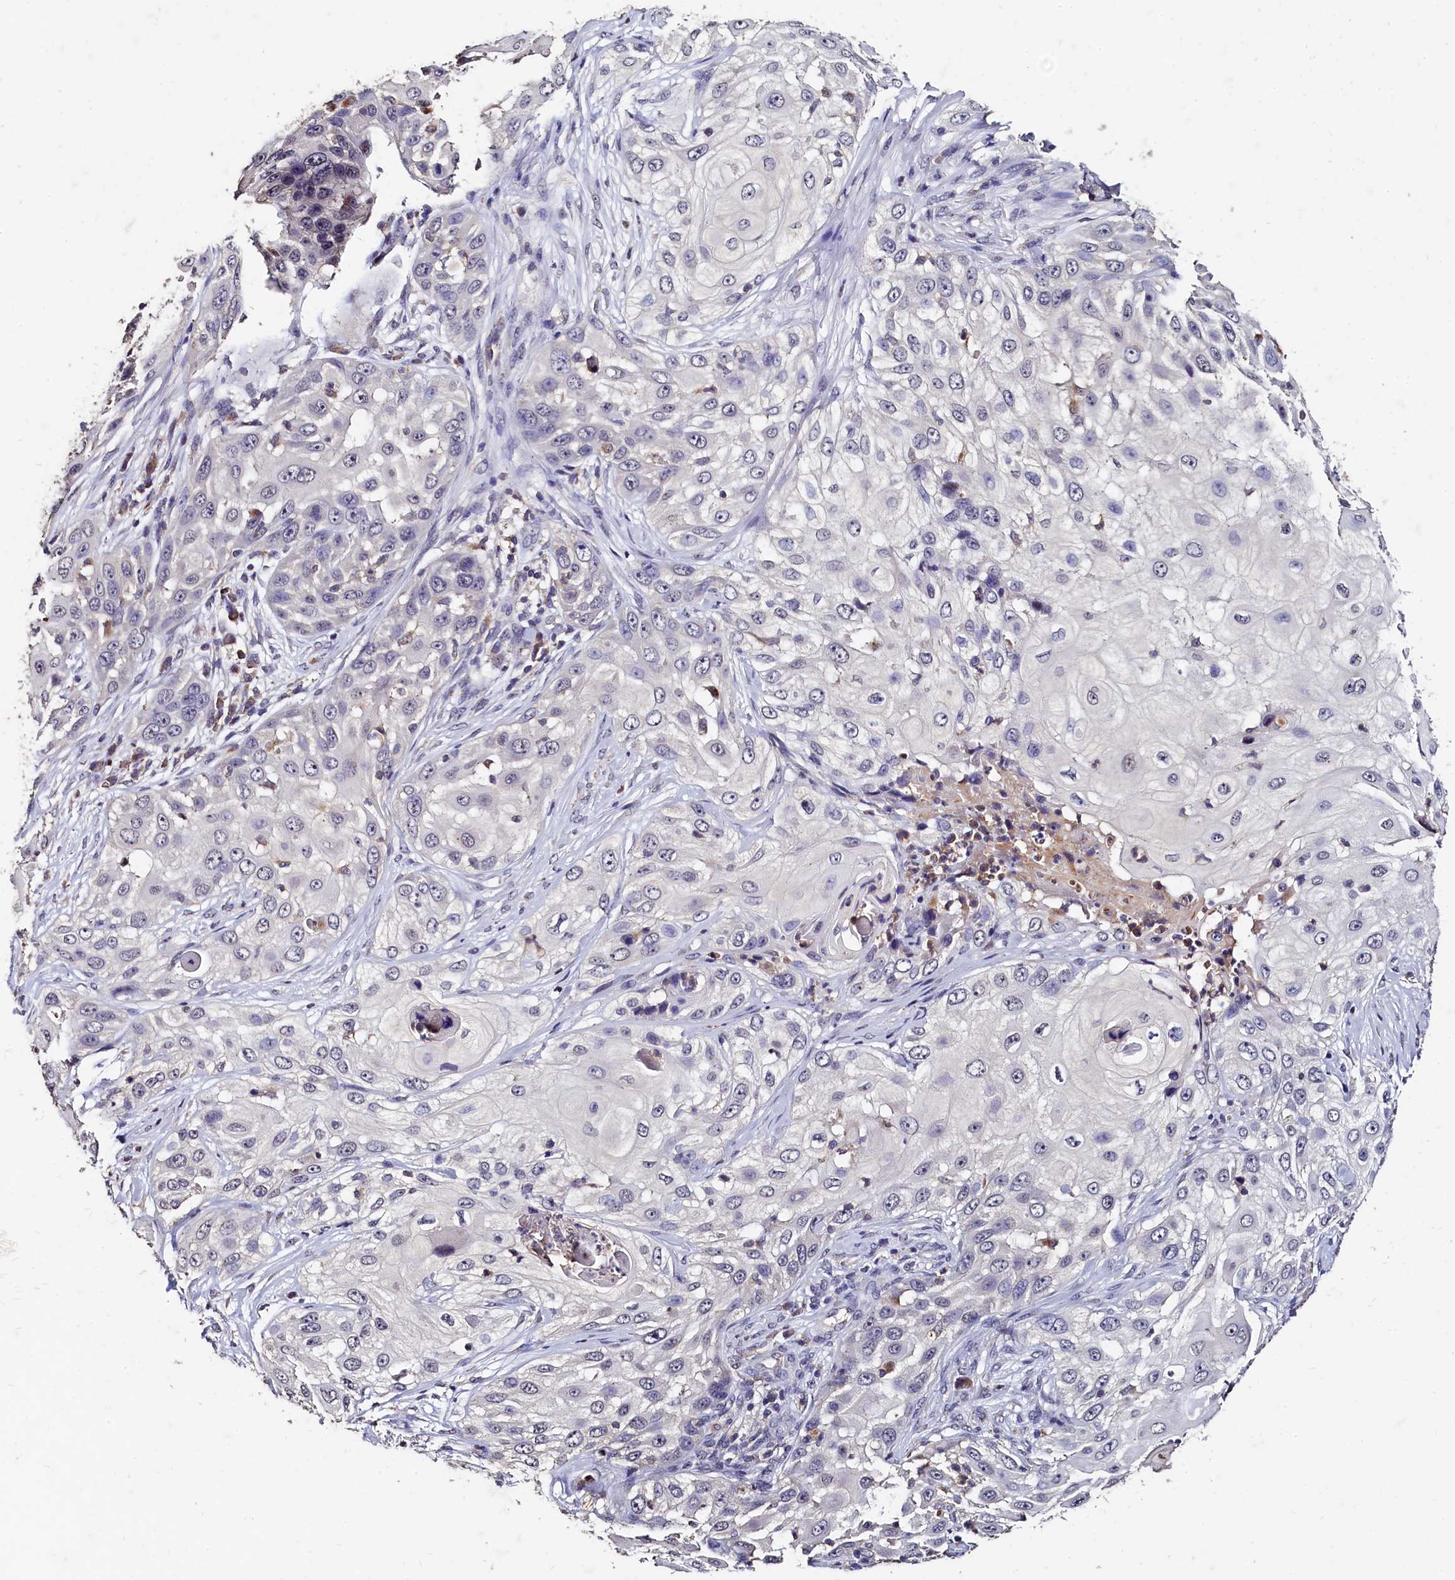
{"staining": {"intensity": "negative", "quantity": "none", "location": "none"}, "tissue": "skin cancer", "cell_type": "Tumor cells", "image_type": "cancer", "snomed": [{"axis": "morphology", "description": "Squamous cell carcinoma, NOS"}, {"axis": "topography", "description": "Skin"}], "caption": "A high-resolution photomicrograph shows immunohistochemistry staining of skin cancer (squamous cell carcinoma), which reveals no significant positivity in tumor cells.", "gene": "CSTPP1", "patient": {"sex": "female", "age": 44}}